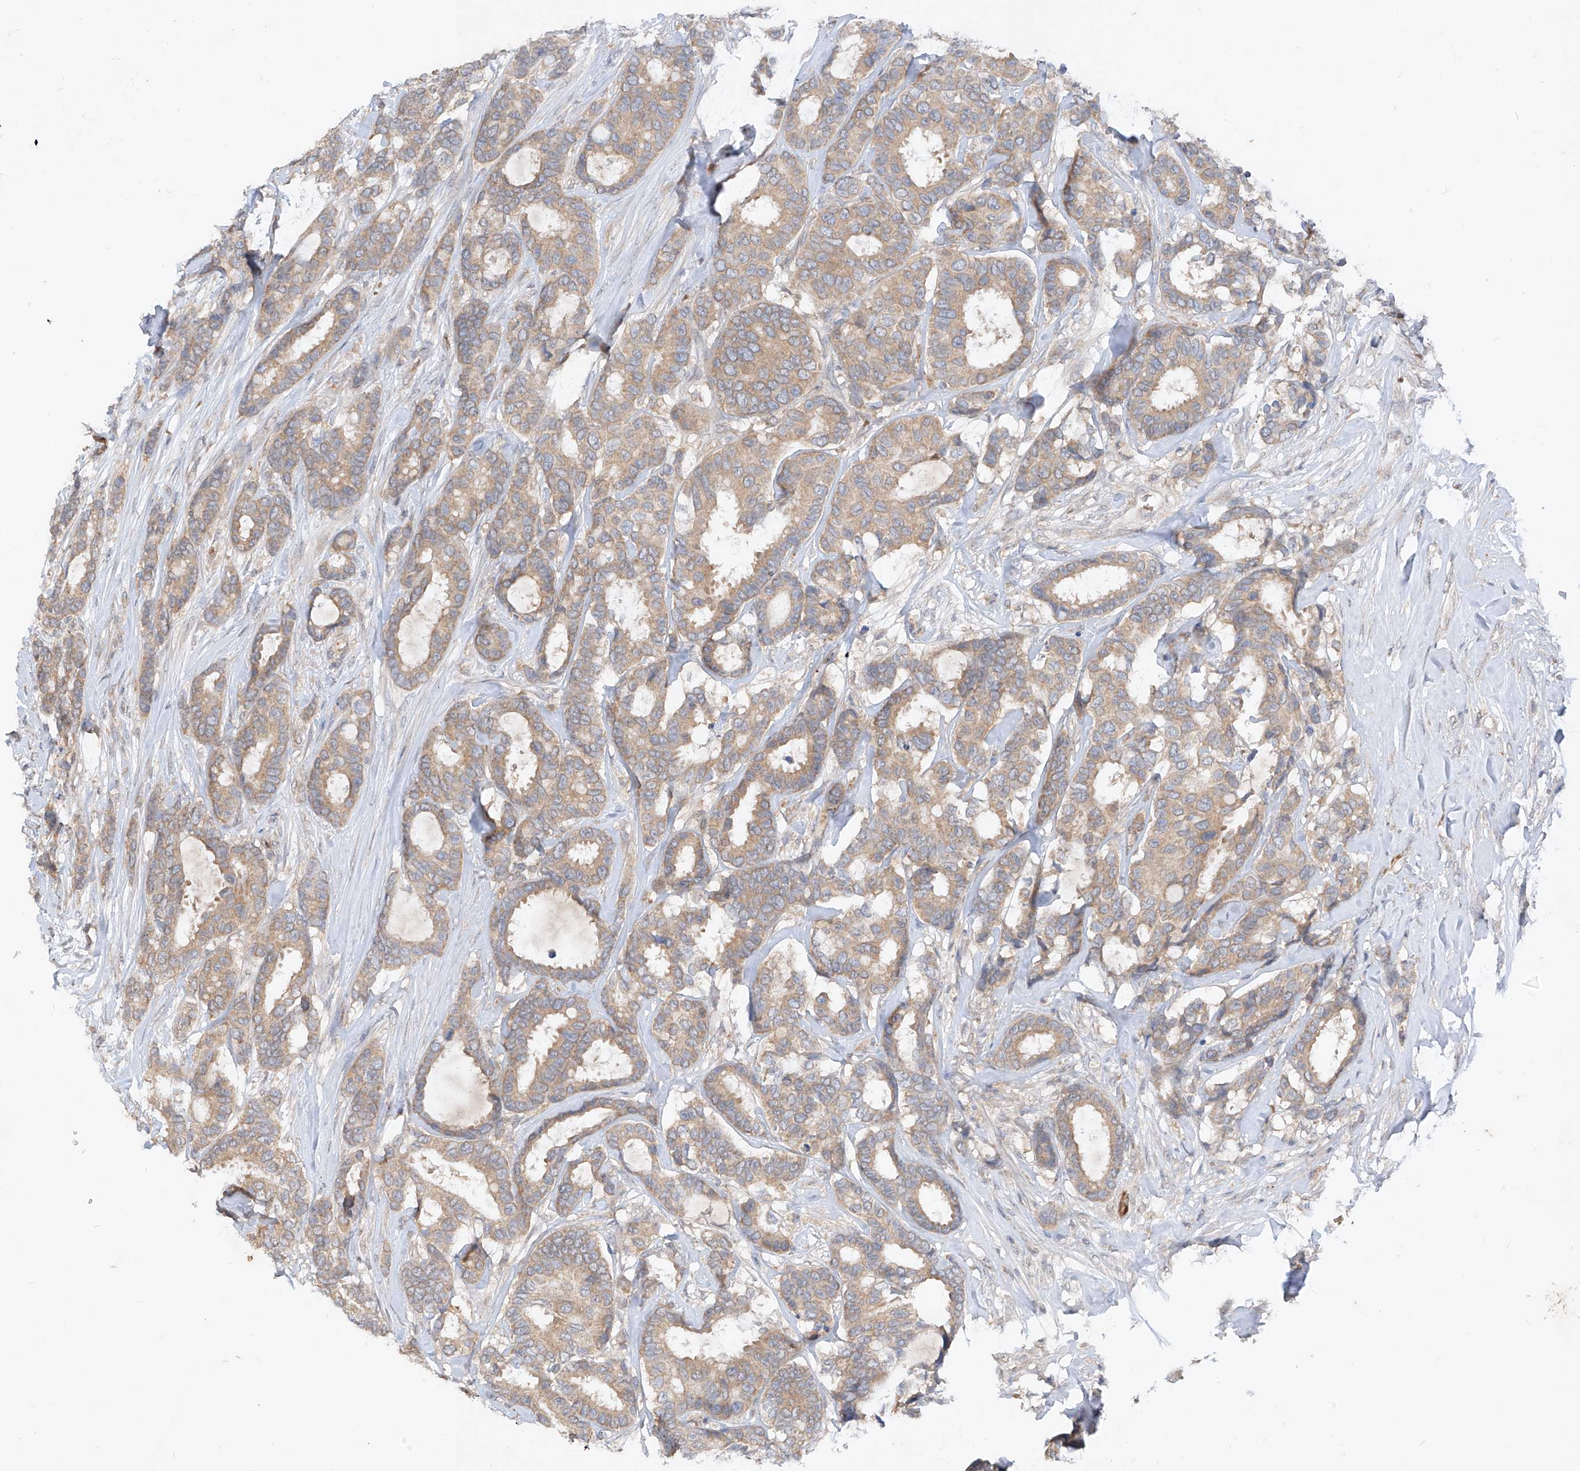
{"staining": {"intensity": "moderate", "quantity": ">75%", "location": "cytoplasmic/membranous"}, "tissue": "breast cancer", "cell_type": "Tumor cells", "image_type": "cancer", "snomed": [{"axis": "morphology", "description": "Duct carcinoma"}, {"axis": "topography", "description": "Breast"}], "caption": "Tumor cells display moderate cytoplasmic/membranous expression in about >75% of cells in breast cancer (infiltrating ductal carcinoma).", "gene": "MTUS2", "patient": {"sex": "female", "age": 87}}